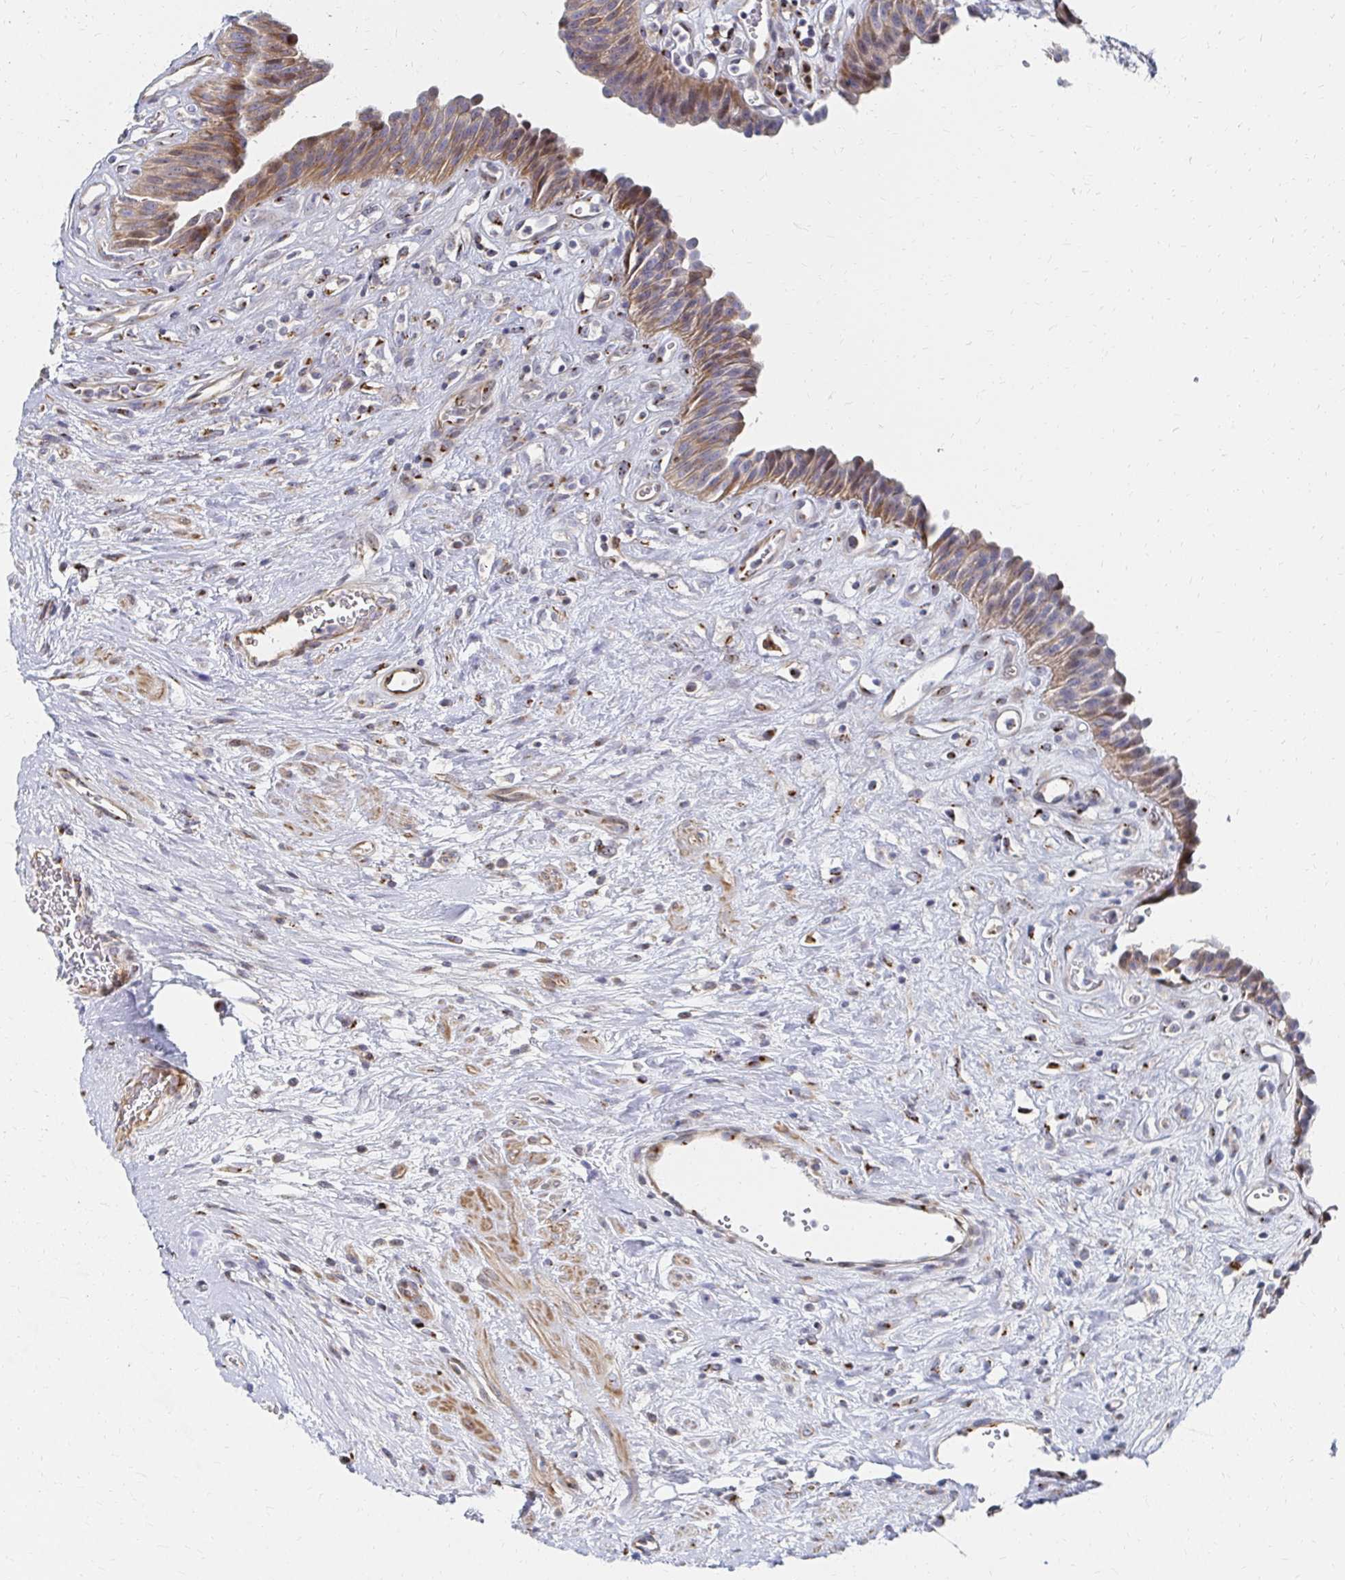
{"staining": {"intensity": "moderate", "quantity": "25%-75%", "location": "cytoplasmic/membranous"}, "tissue": "urinary bladder", "cell_type": "Urothelial cells", "image_type": "normal", "snomed": [{"axis": "morphology", "description": "Normal tissue, NOS"}, {"axis": "topography", "description": "Urinary bladder"}], "caption": "Immunohistochemistry (IHC) photomicrograph of unremarkable urinary bladder: human urinary bladder stained using immunohistochemistry (IHC) exhibits medium levels of moderate protein expression localized specifically in the cytoplasmic/membranous of urothelial cells, appearing as a cytoplasmic/membranous brown color.", "gene": "MAN1A1", "patient": {"sex": "female", "age": 56}}